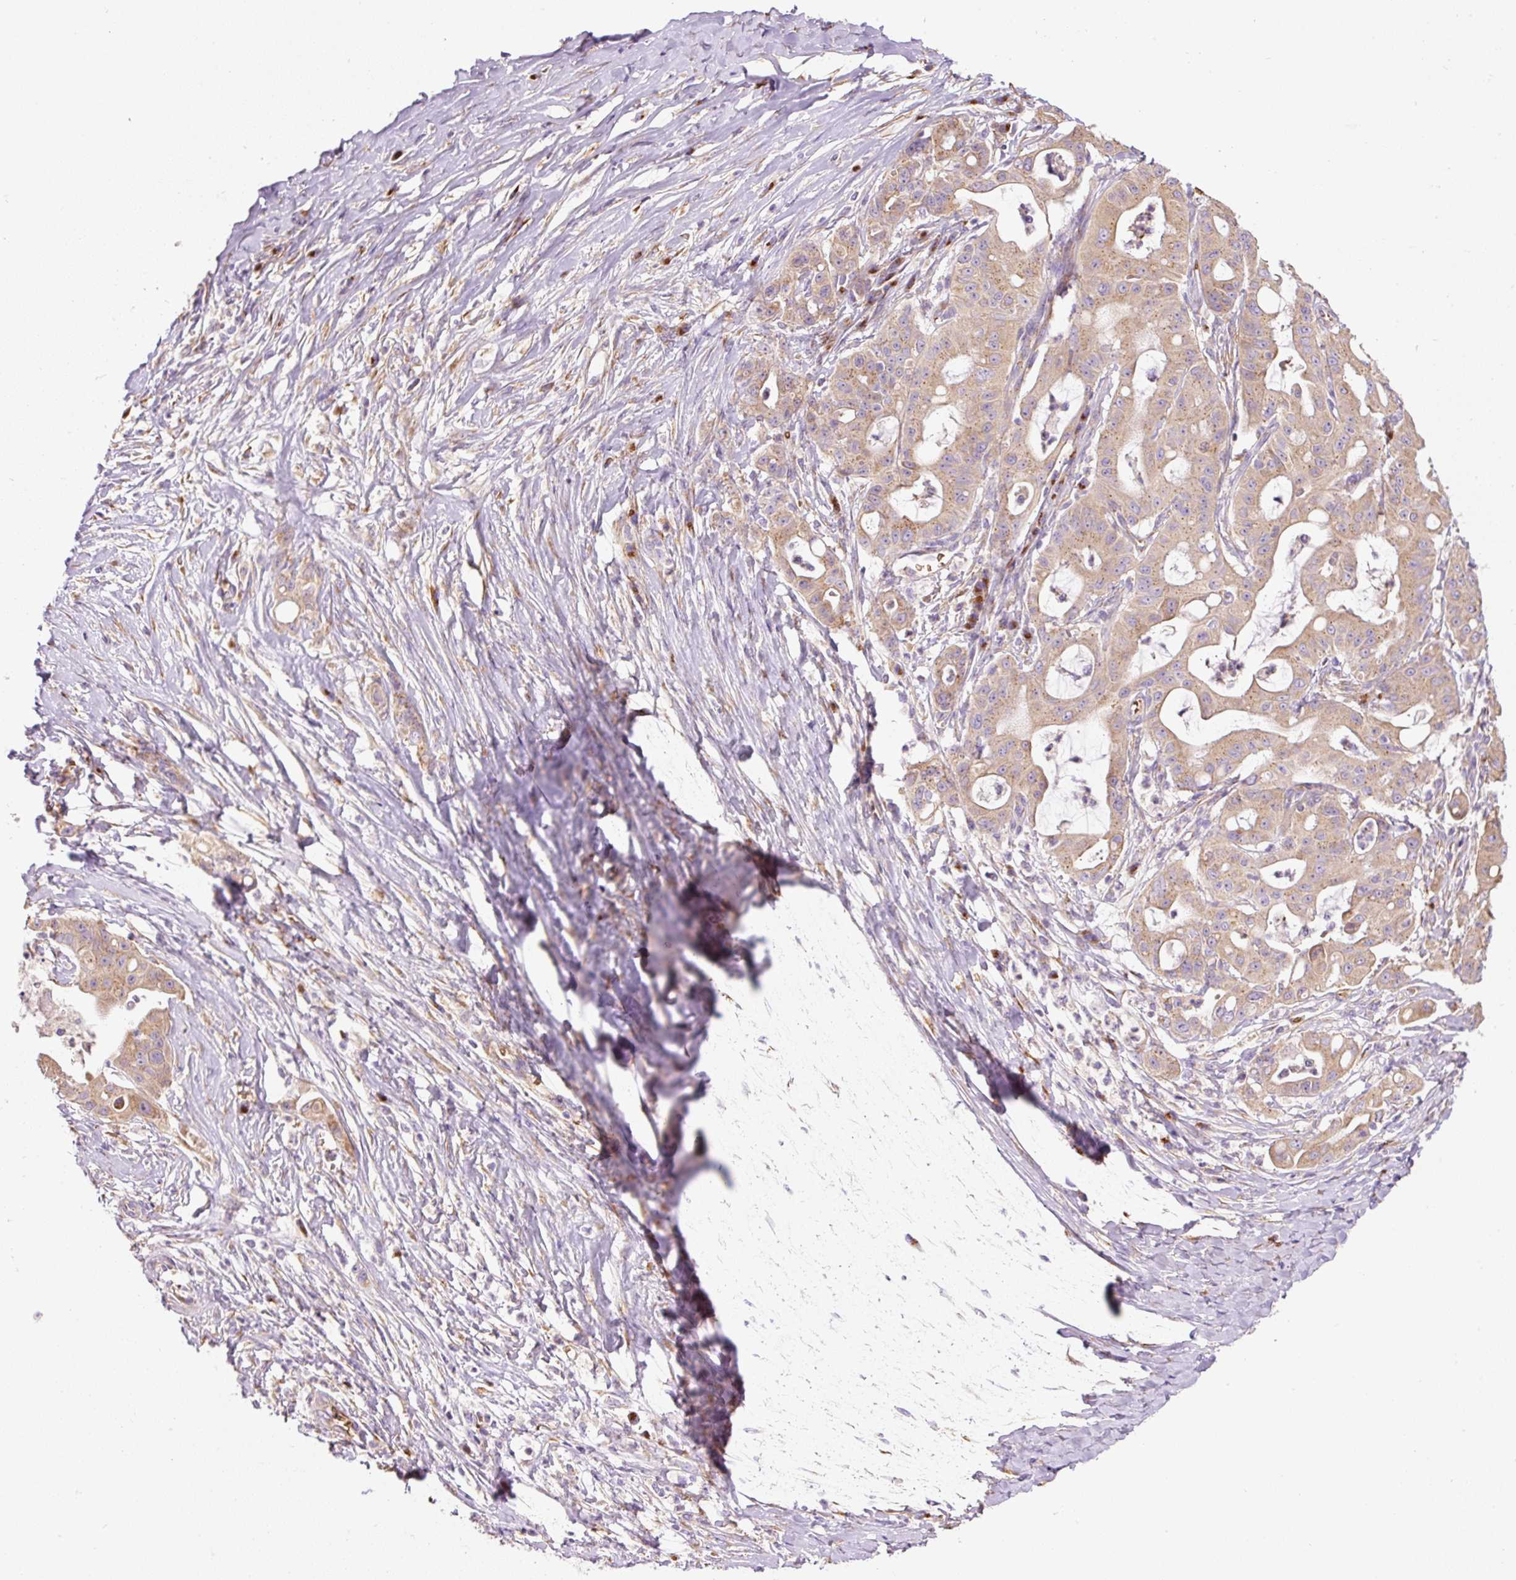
{"staining": {"intensity": "moderate", "quantity": ">75%", "location": "cytoplasmic/membranous"}, "tissue": "ovarian cancer", "cell_type": "Tumor cells", "image_type": "cancer", "snomed": [{"axis": "morphology", "description": "Cystadenocarcinoma, mucinous, NOS"}, {"axis": "topography", "description": "Ovary"}], "caption": "Immunohistochemistry image of neoplastic tissue: ovarian mucinous cystadenocarcinoma stained using IHC displays medium levels of moderate protein expression localized specifically in the cytoplasmic/membranous of tumor cells, appearing as a cytoplasmic/membranous brown color.", "gene": "PRRC2A", "patient": {"sex": "female", "age": 70}}